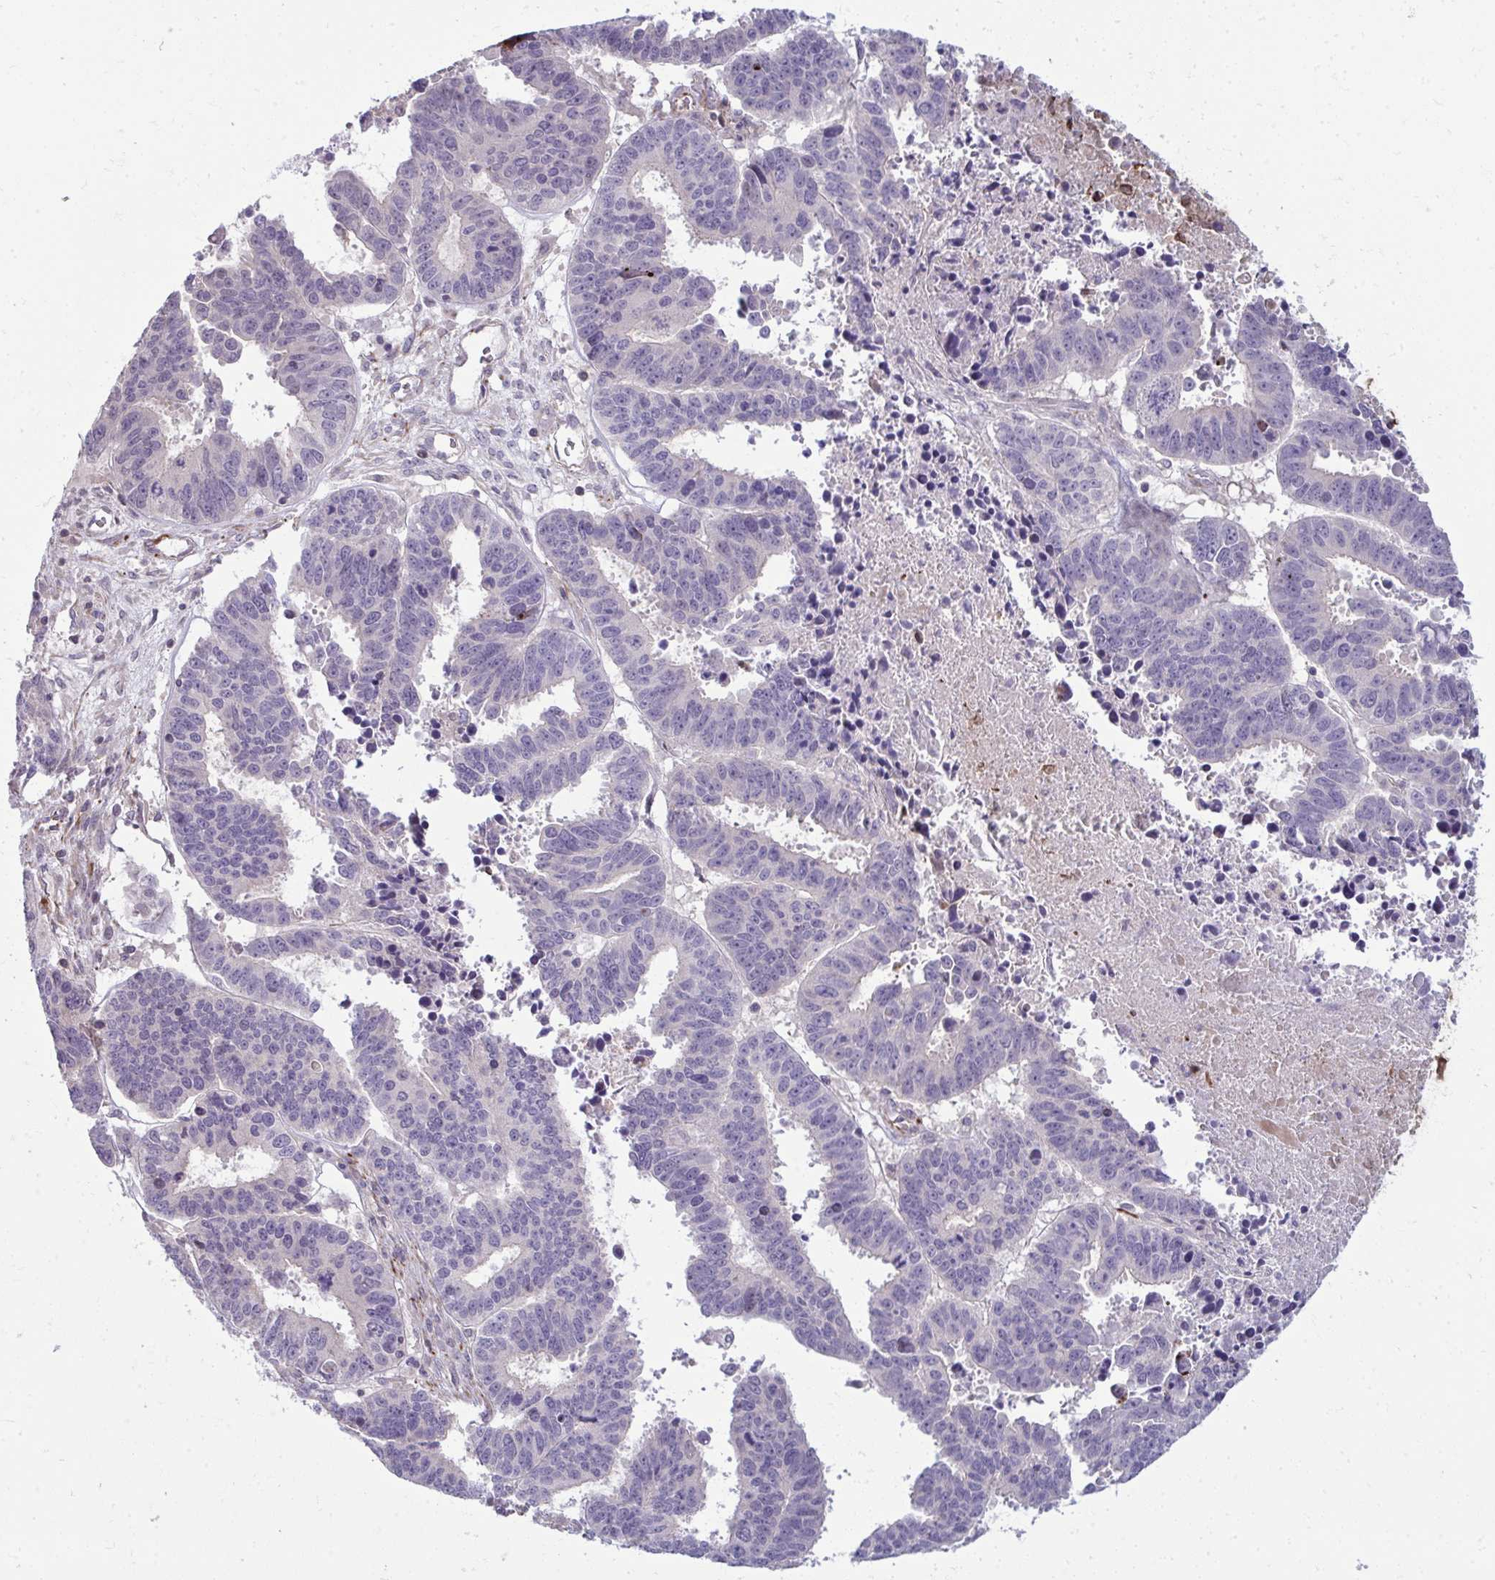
{"staining": {"intensity": "negative", "quantity": "none", "location": "none"}, "tissue": "ovarian cancer", "cell_type": "Tumor cells", "image_type": "cancer", "snomed": [{"axis": "morphology", "description": "Carcinoma, endometroid"}, {"axis": "morphology", "description": "Cystadenocarcinoma, serous, NOS"}, {"axis": "topography", "description": "Ovary"}], "caption": "Protein analysis of ovarian cancer (serous cystadenocarcinoma) exhibits no significant positivity in tumor cells.", "gene": "SLC14A1", "patient": {"sex": "female", "age": 45}}